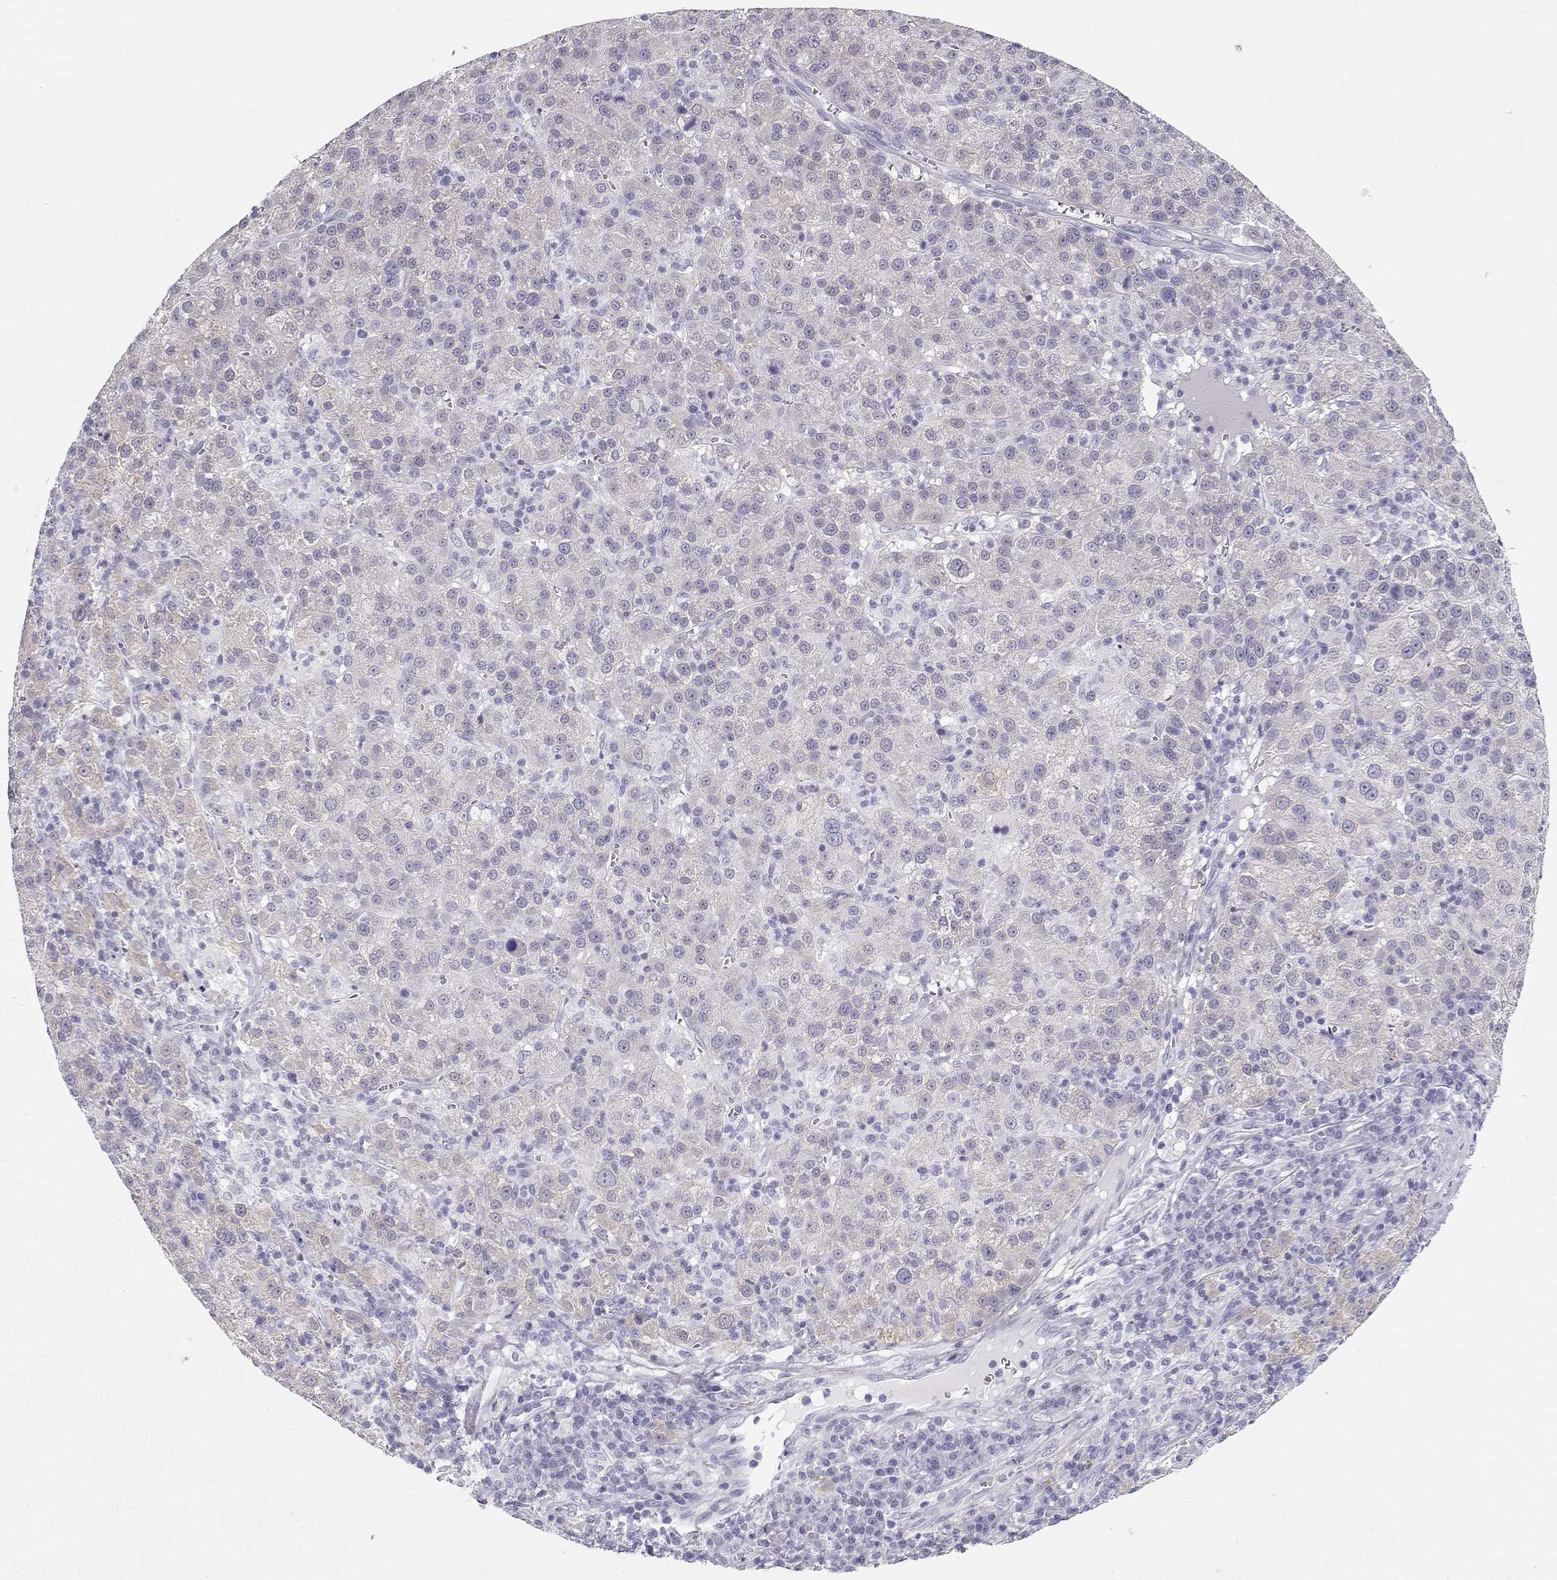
{"staining": {"intensity": "negative", "quantity": "none", "location": "none"}, "tissue": "liver cancer", "cell_type": "Tumor cells", "image_type": "cancer", "snomed": [{"axis": "morphology", "description": "Carcinoma, Hepatocellular, NOS"}, {"axis": "topography", "description": "Liver"}], "caption": "Liver hepatocellular carcinoma was stained to show a protein in brown. There is no significant staining in tumor cells. (DAB IHC with hematoxylin counter stain).", "gene": "MAGEC1", "patient": {"sex": "female", "age": 60}}